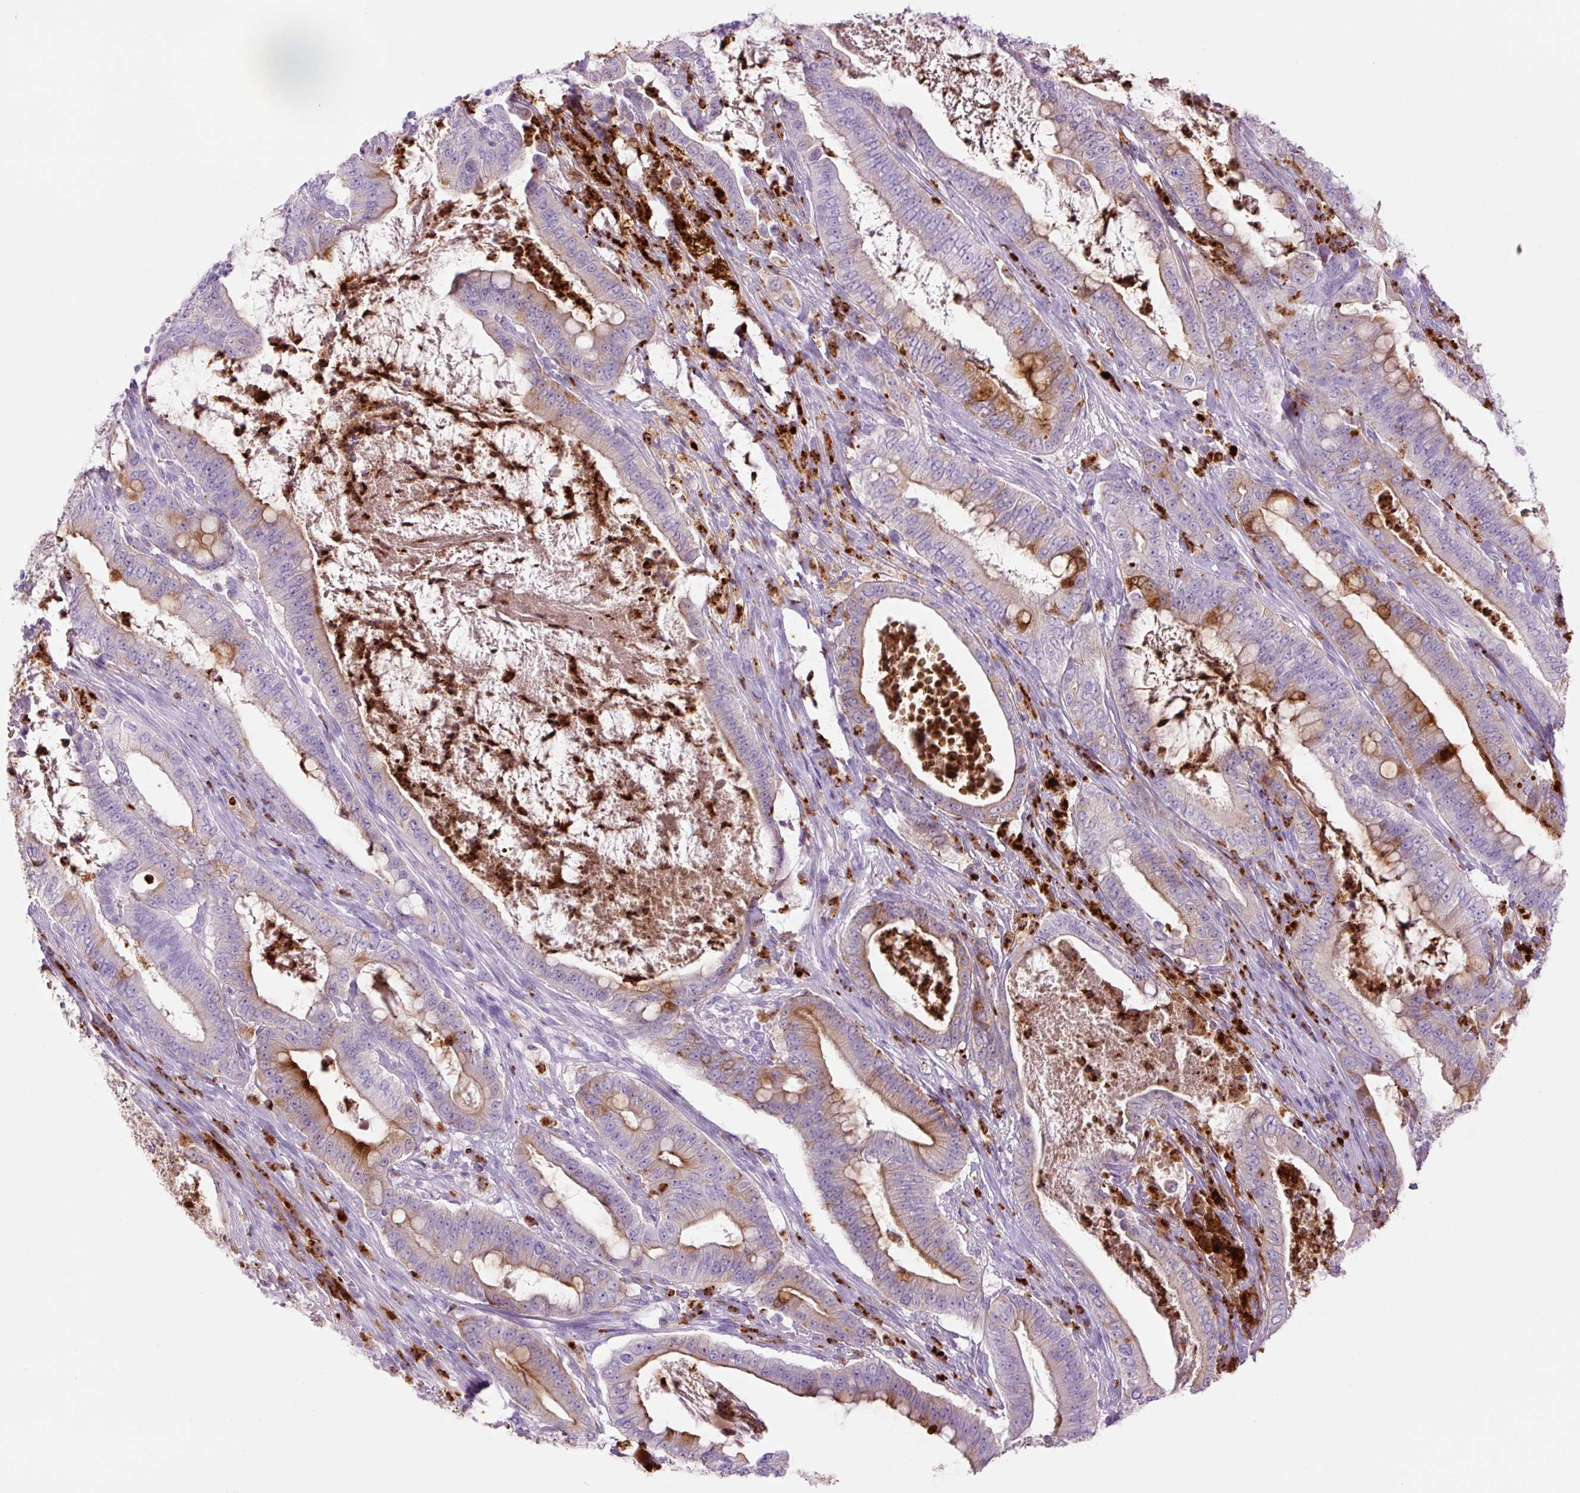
{"staining": {"intensity": "moderate", "quantity": "25%-75%", "location": "cytoplasmic/membranous"}, "tissue": "pancreatic cancer", "cell_type": "Tumor cells", "image_type": "cancer", "snomed": [{"axis": "morphology", "description": "Adenocarcinoma, NOS"}, {"axis": "topography", "description": "Pancreas"}], "caption": "High-magnification brightfield microscopy of pancreatic cancer stained with DAB (3,3'-diaminobenzidine) (brown) and counterstained with hematoxylin (blue). tumor cells exhibit moderate cytoplasmic/membranous expression is identified in about25%-75% of cells. The staining is performed using DAB (3,3'-diaminobenzidine) brown chromogen to label protein expression. The nuclei are counter-stained blue using hematoxylin.", "gene": "LYZ", "patient": {"sex": "male", "age": 71}}